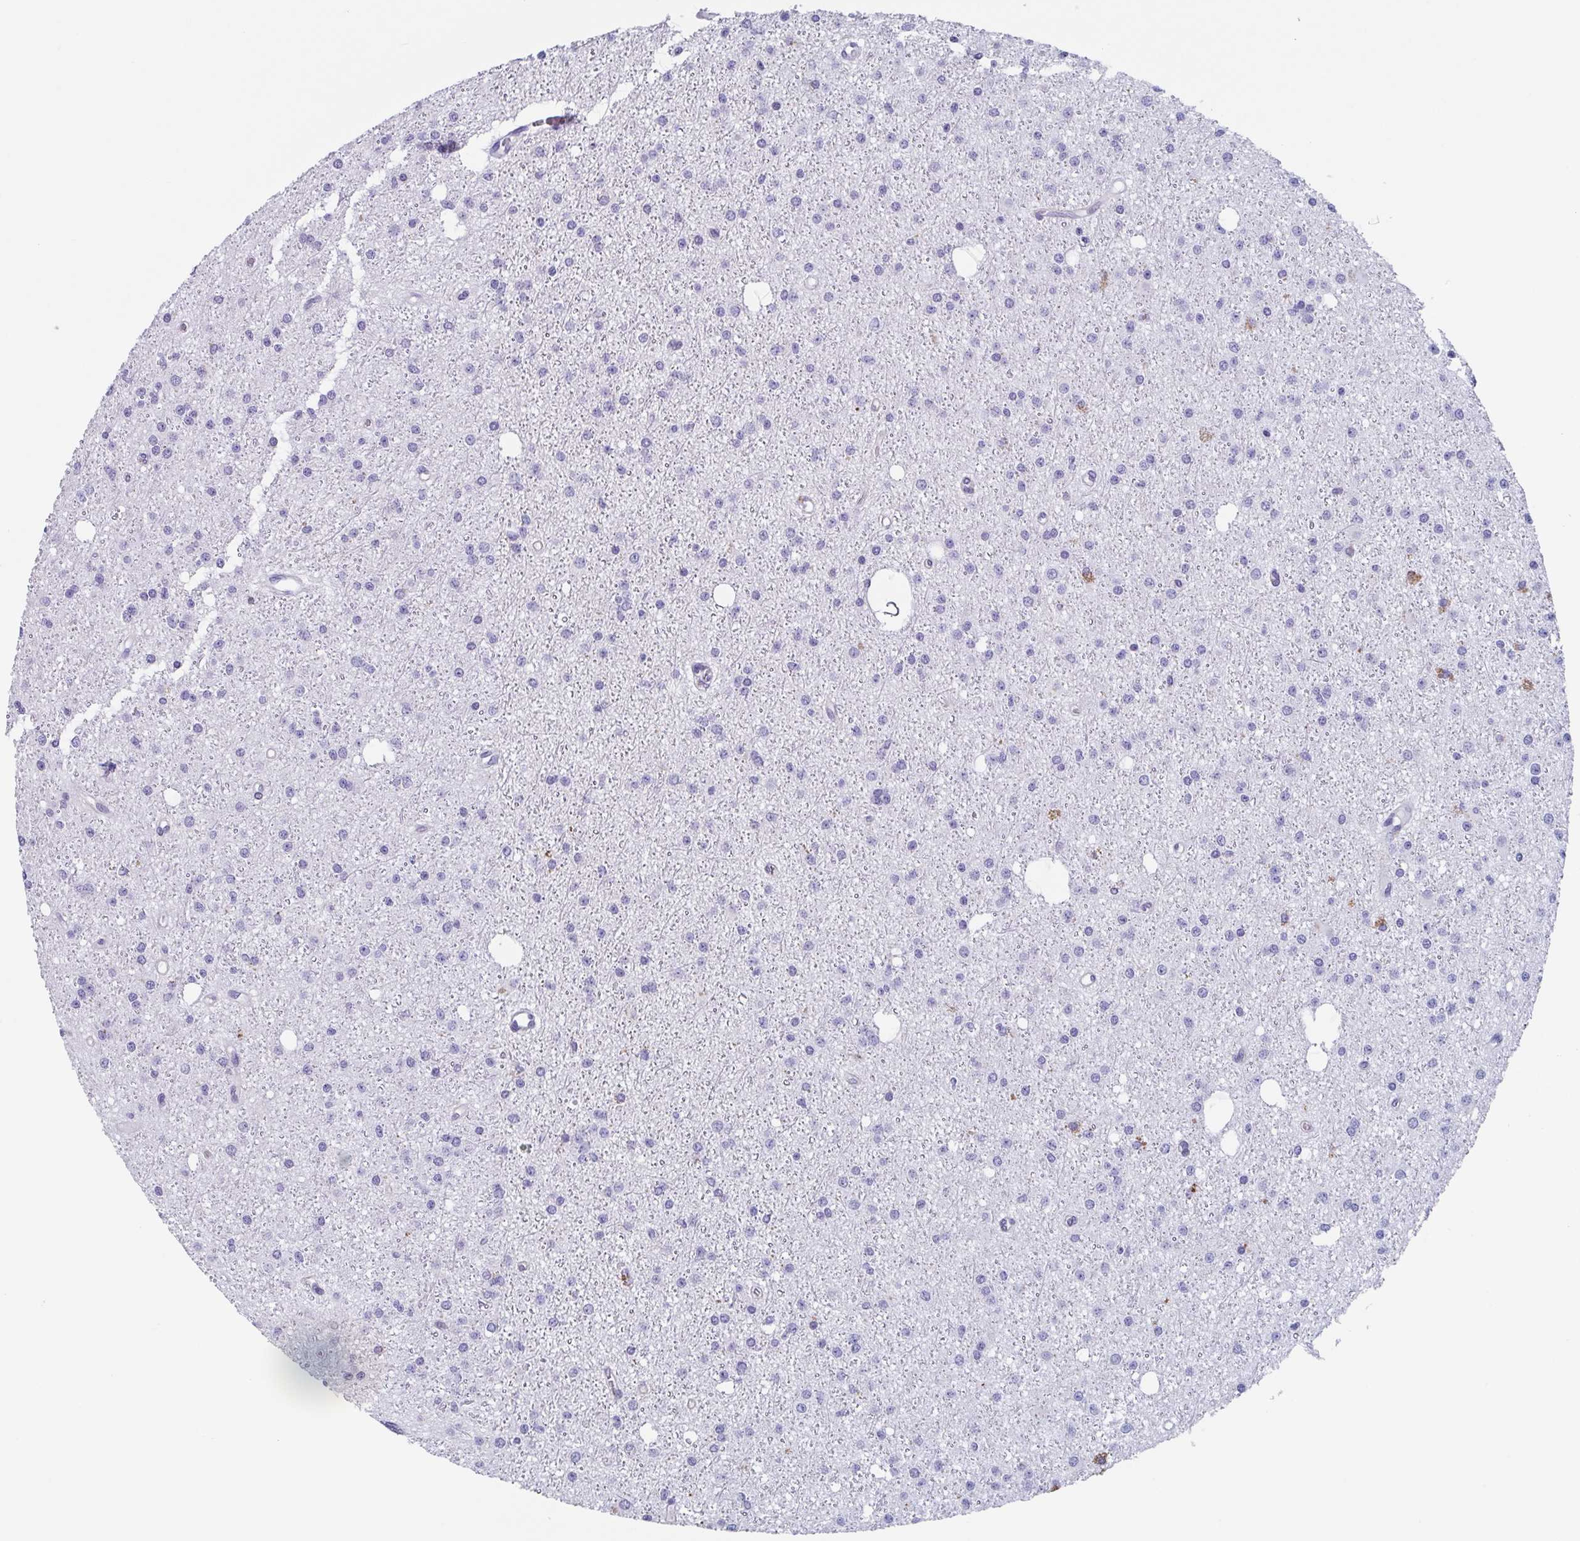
{"staining": {"intensity": "negative", "quantity": "none", "location": "none"}, "tissue": "glioma", "cell_type": "Tumor cells", "image_type": "cancer", "snomed": [{"axis": "morphology", "description": "Glioma, malignant, Low grade"}, {"axis": "topography", "description": "Brain"}], "caption": "Tumor cells are negative for brown protein staining in glioma.", "gene": "LYRM2", "patient": {"sex": "male", "age": 27}}